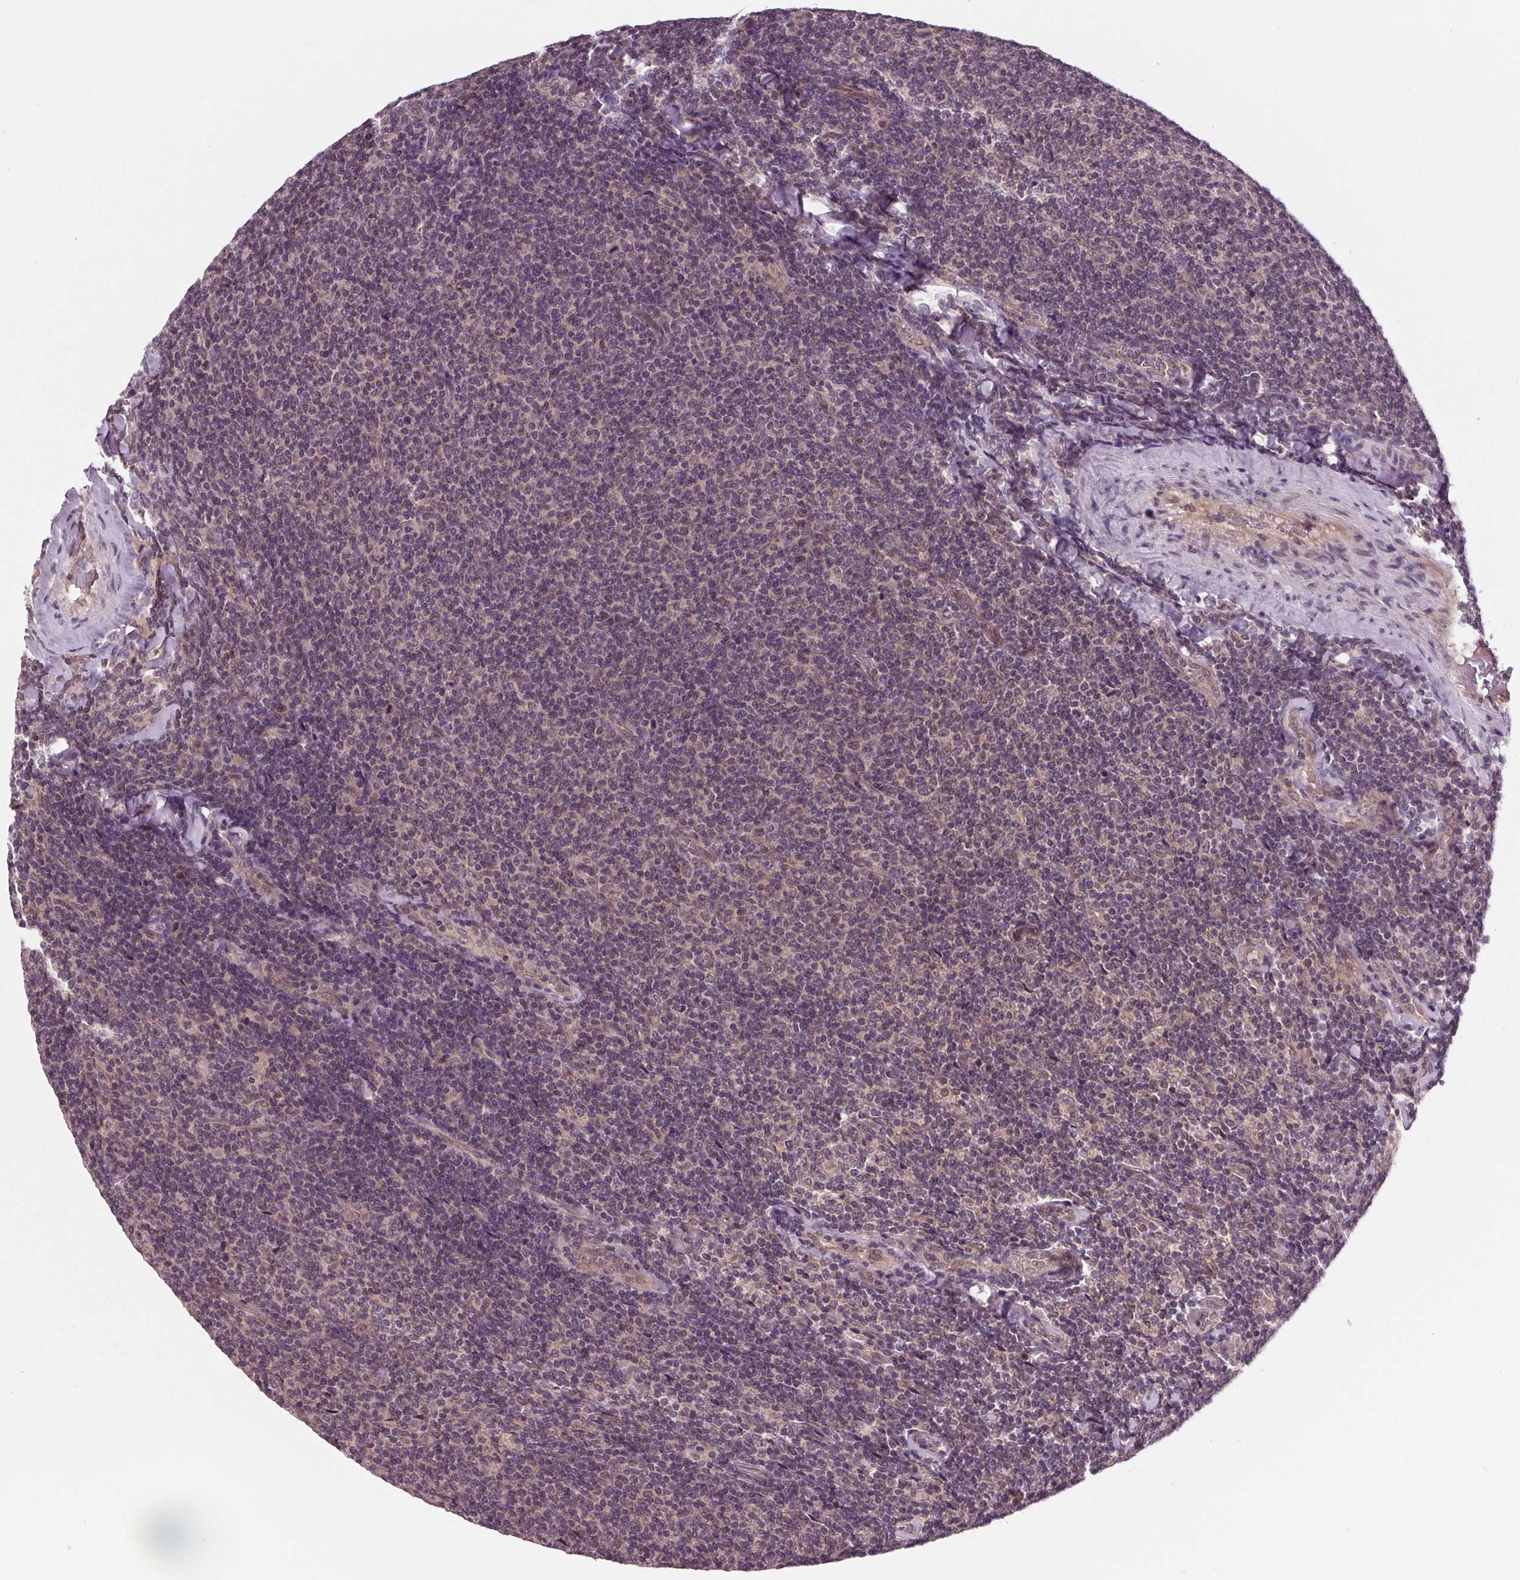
{"staining": {"intensity": "negative", "quantity": "none", "location": "none"}, "tissue": "lymphoma", "cell_type": "Tumor cells", "image_type": "cancer", "snomed": [{"axis": "morphology", "description": "Malignant lymphoma, non-Hodgkin's type, Low grade"}, {"axis": "topography", "description": "Lymph node"}], "caption": "Immunohistochemical staining of malignant lymphoma, non-Hodgkin's type (low-grade) demonstrates no significant positivity in tumor cells.", "gene": "MAPK8", "patient": {"sex": "male", "age": 52}}